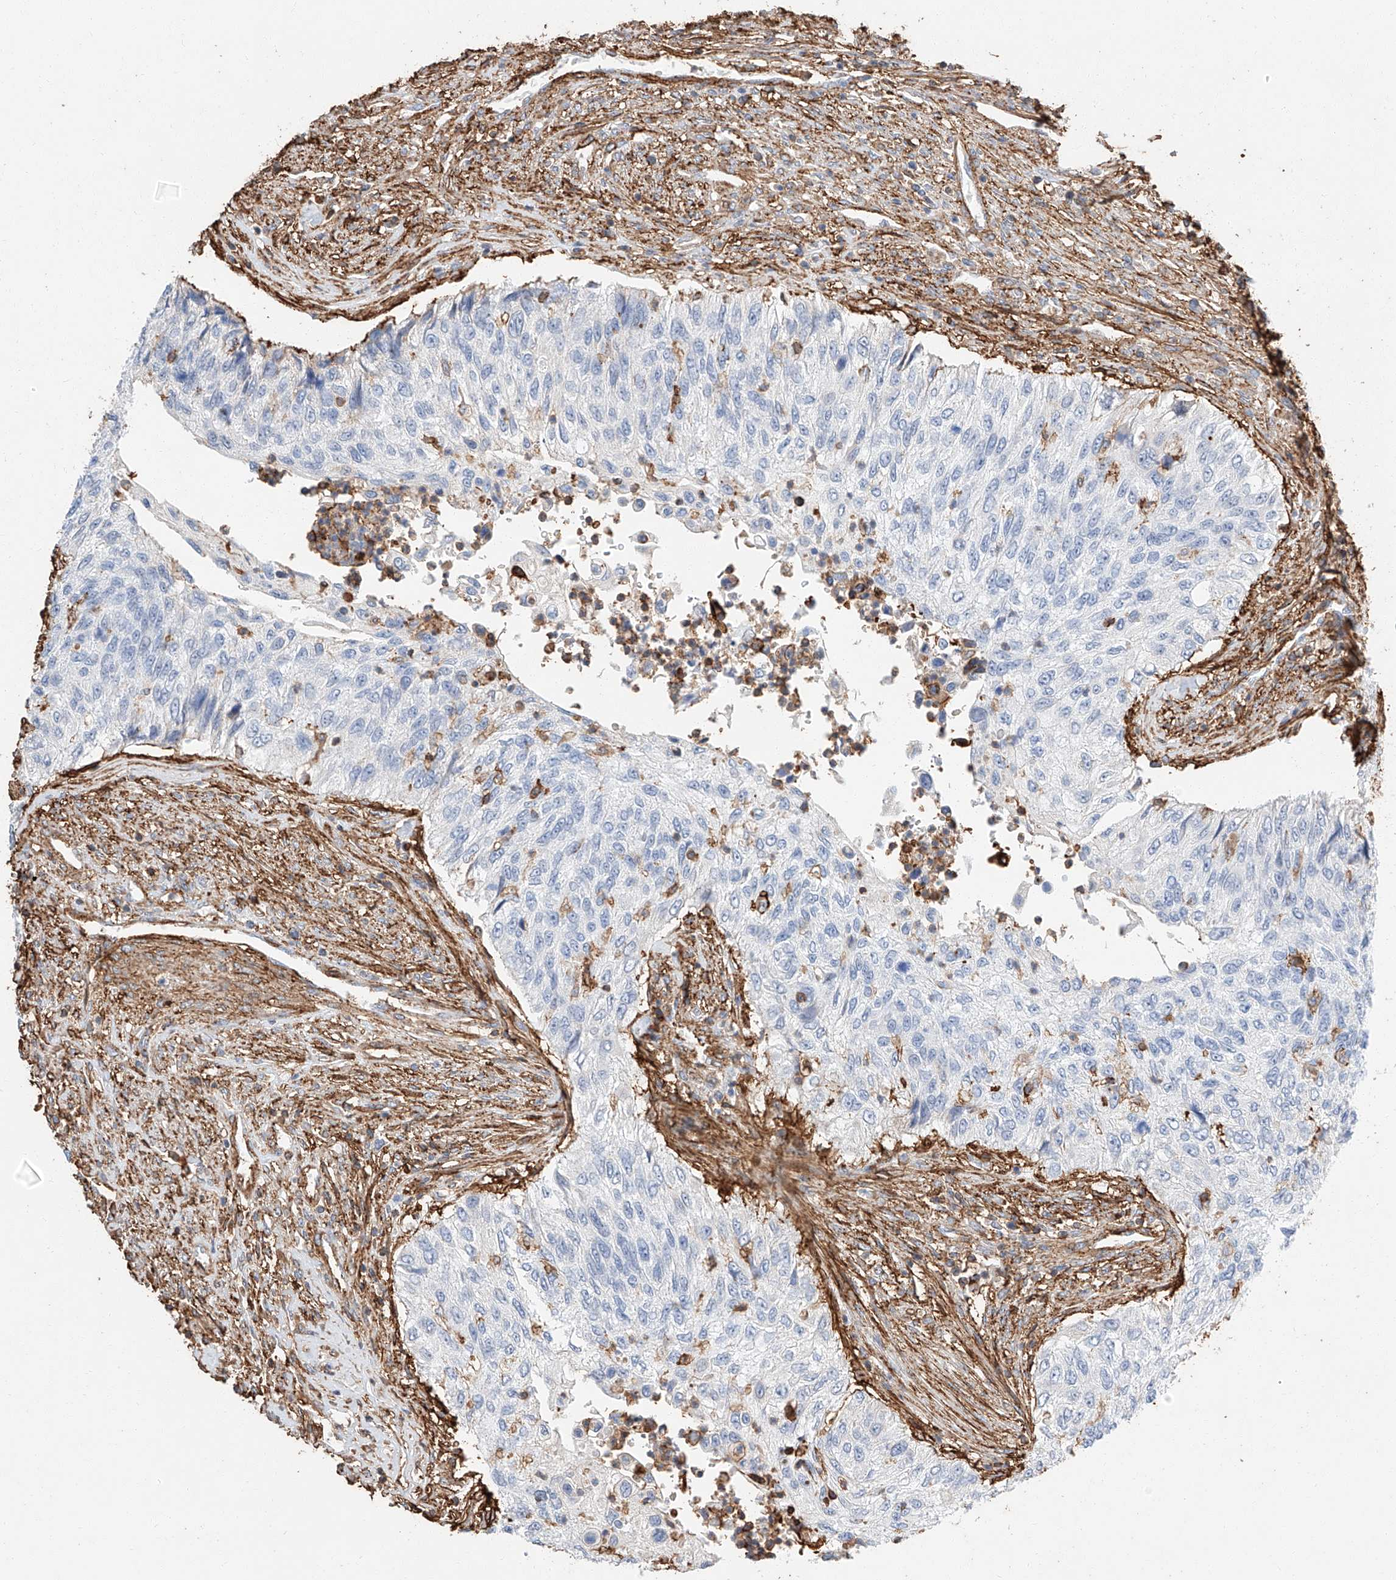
{"staining": {"intensity": "negative", "quantity": "none", "location": "none"}, "tissue": "urothelial cancer", "cell_type": "Tumor cells", "image_type": "cancer", "snomed": [{"axis": "morphology", "description": "Urothelial carcinoma, High grade"}, {"axis": "topography", "description": "Urinary bladder"}], "caption": "Immunohistochemistry (IHC) photomicrograph of human urothelial carcinoma (high-grade) stained for a protein (brown), which demonstrates no staining in tumor cells. (DAB immunohistochemistry, high magnification).", "gene": "WFS1", "patient": {"sex": "female", "age": 60}}